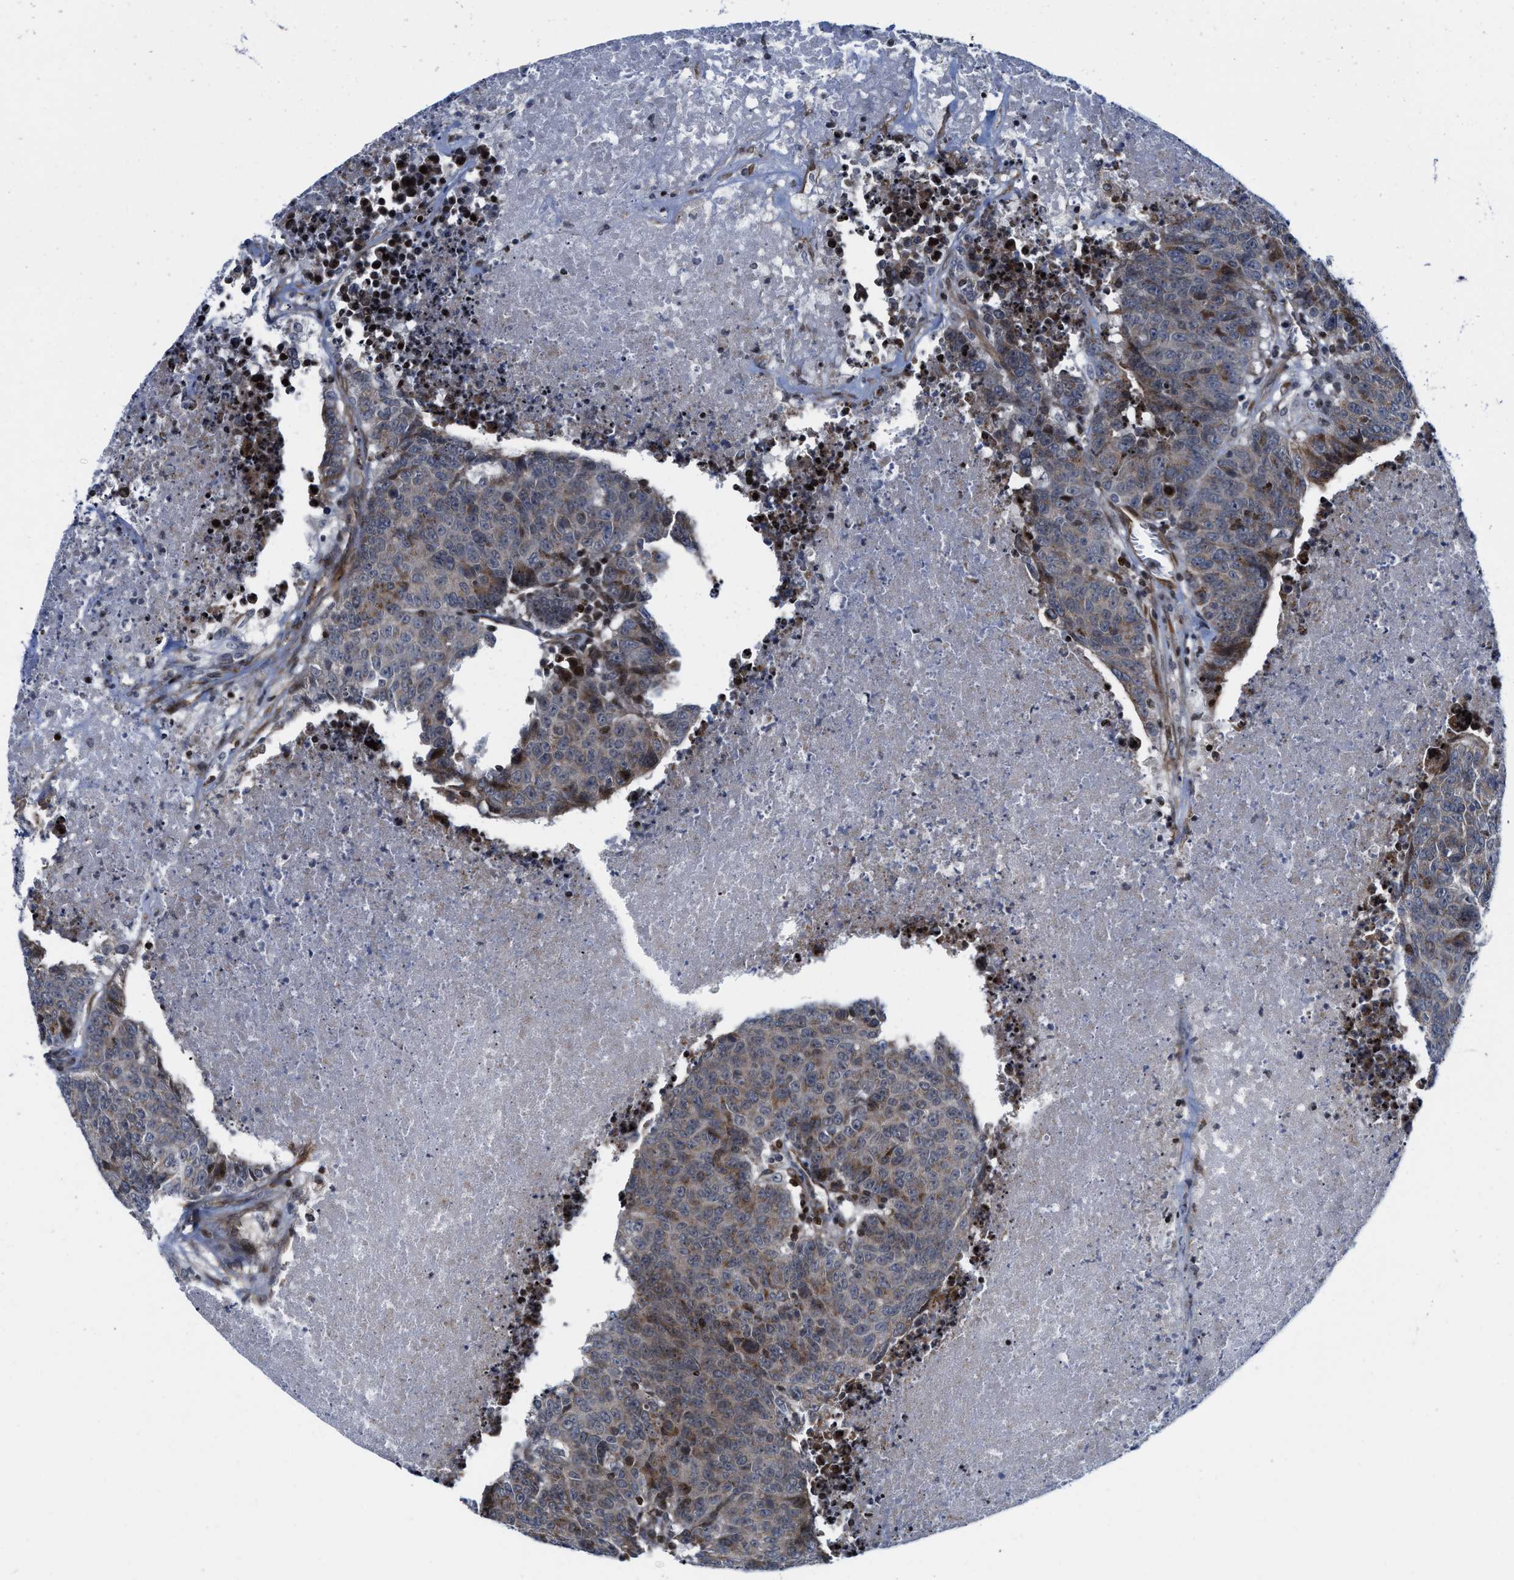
{"staining": {"intensity": "moderate", "quantity": "25%-75%", "location": "cytoplasmic/membranous"}, "tissue": "colorectal cancer", "cell_type": "Tumor cells", "image_type": "cancer", "snomed": [{"axis": "morphology", "description": "Adenocarcinoma, NOS"}, {"axis": "topography", "description": "Colon"}], "caption": "Colorectal cancer tissue displays moderate cytoplasmic/membranous positivity in approximately 25%-75% of tumor cells", "gene": "TGFB1I1", "patient": {"sex": "female", "age": 53}}